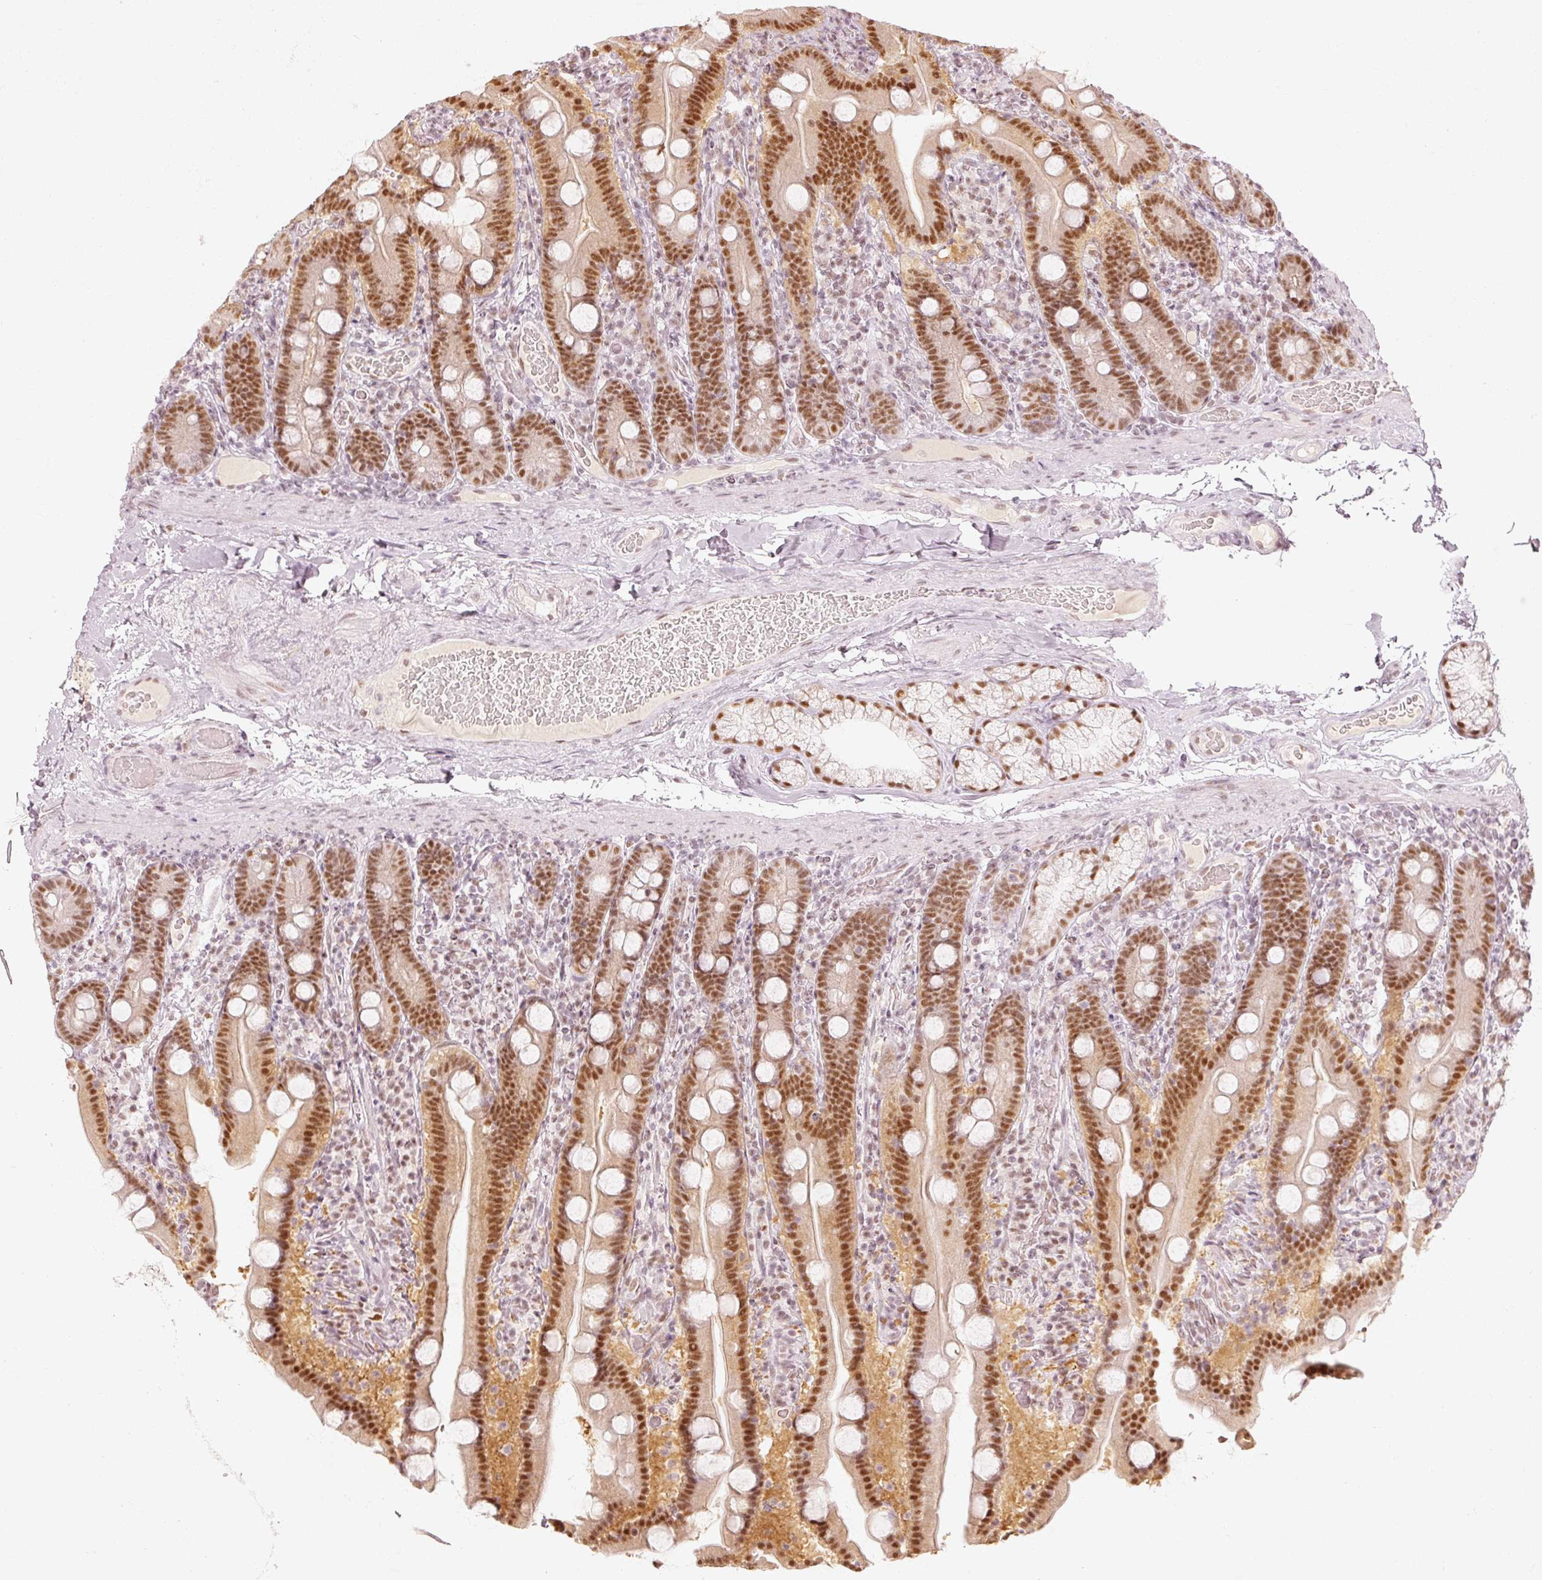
{"staining": {"intensity": "strong", "quantity": ">75%", "location": "nuclear"}, "tissue": "duodenum", "cell_type": "Glandular cells", "image_type": "normal", "snomed": [{"axis": "morphology", "description": "Normal tissue, NOS"}, {"axis": "topography", "description": "Duodenum"}], "caption": "Human duodenum stained with a brown dye displays strong nuclear positive expression in approximately >75% of glandular cells.", "gene": "PPP1R10", "patient": {"sex": "male", "age": 55}}